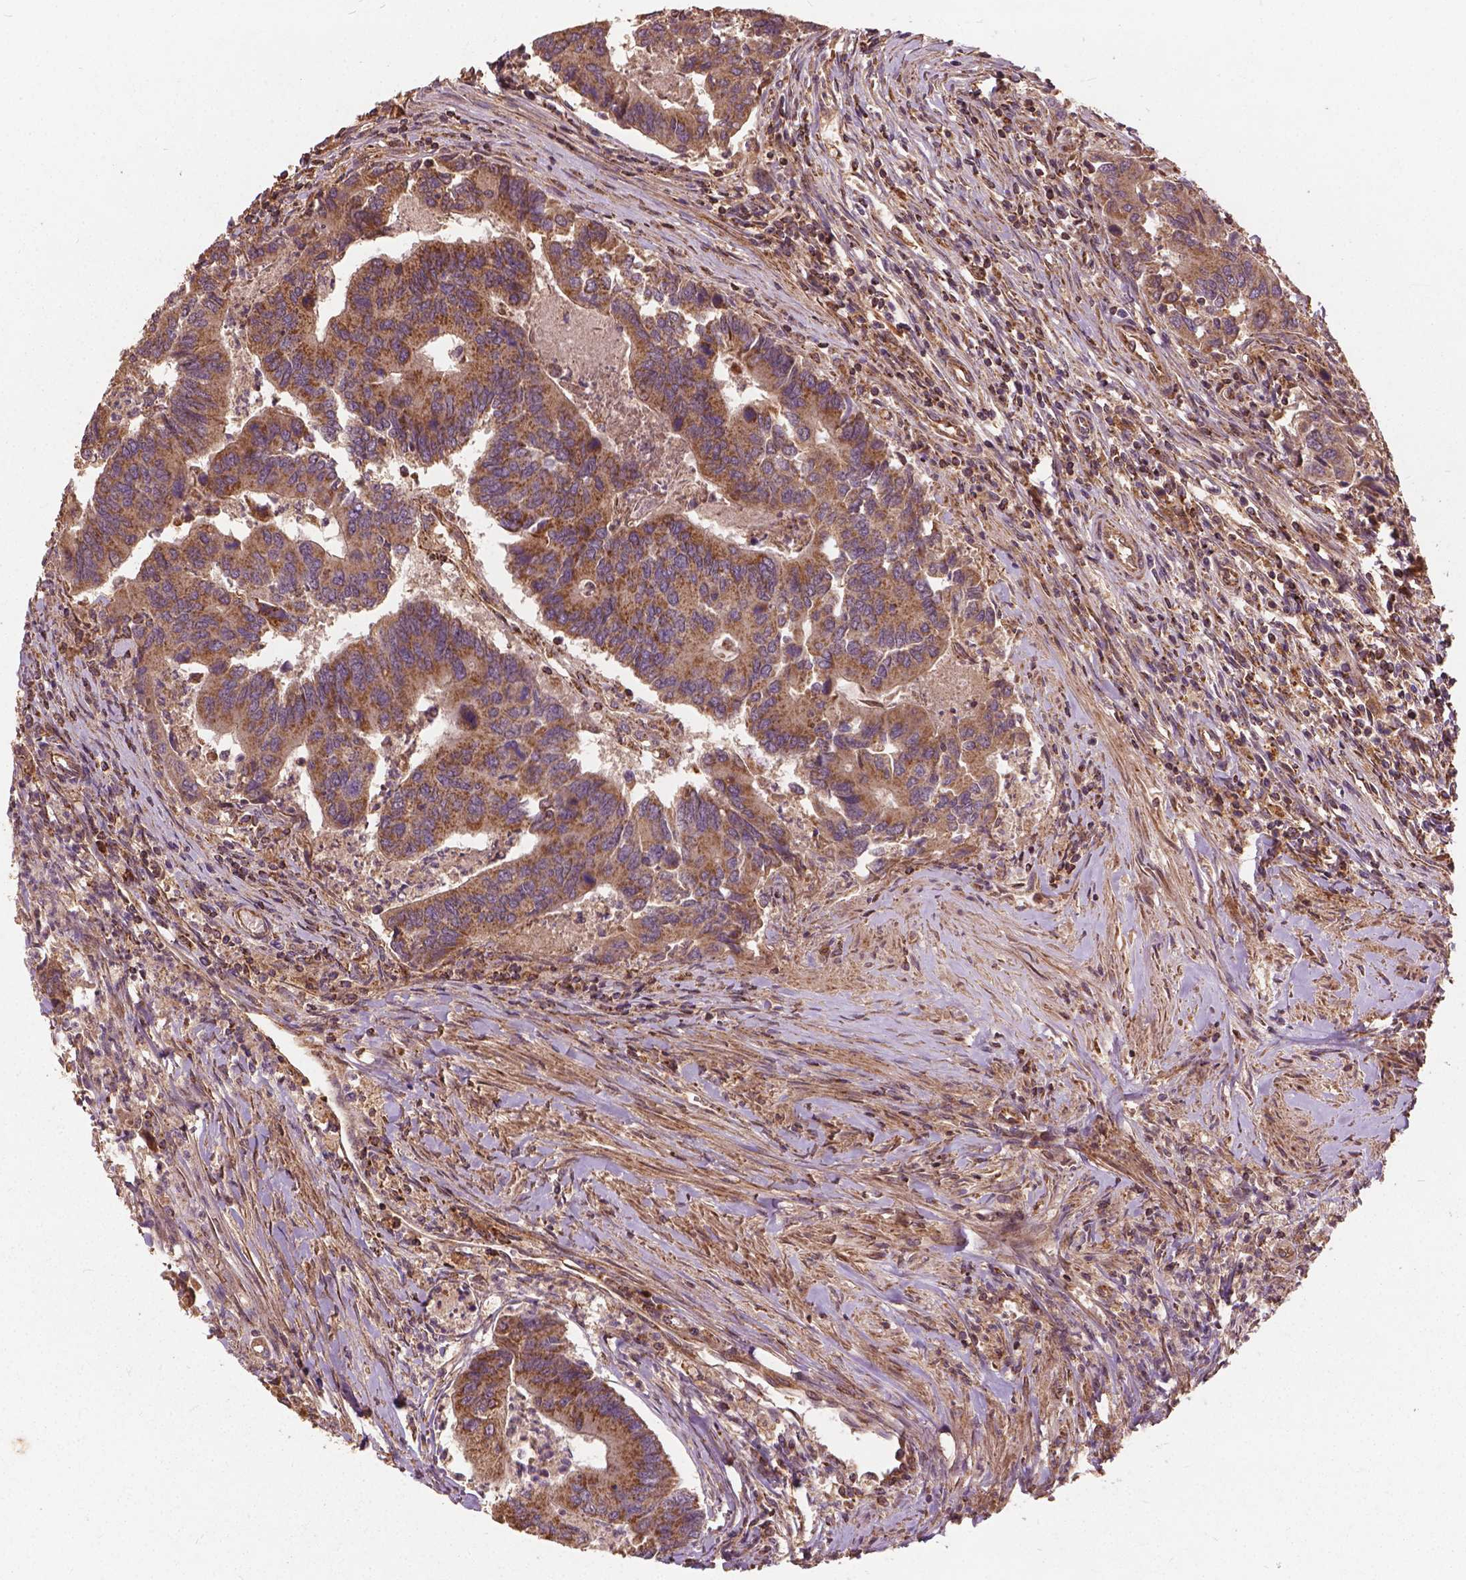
{"staining": {"intensity": "moderate", "quantity": ">75%", "location": "cytoplasmic/membranous"}, "tissue": "colorectal cancer", "cell_type": "Tumor cells", "image_type": "cancer", "snomed": [{"axis": "morphology", "description": "Adenocarcinoma, NOS"}, {"axis": "topography", "description": "Colon"}], "caption": "Human adenocarcinoma (colorectal) stained with a protein marker exhibits moderate staining in tumor cells.", "gene": "UBXN2A", "patient": {"sex": "female", "age": 67}}